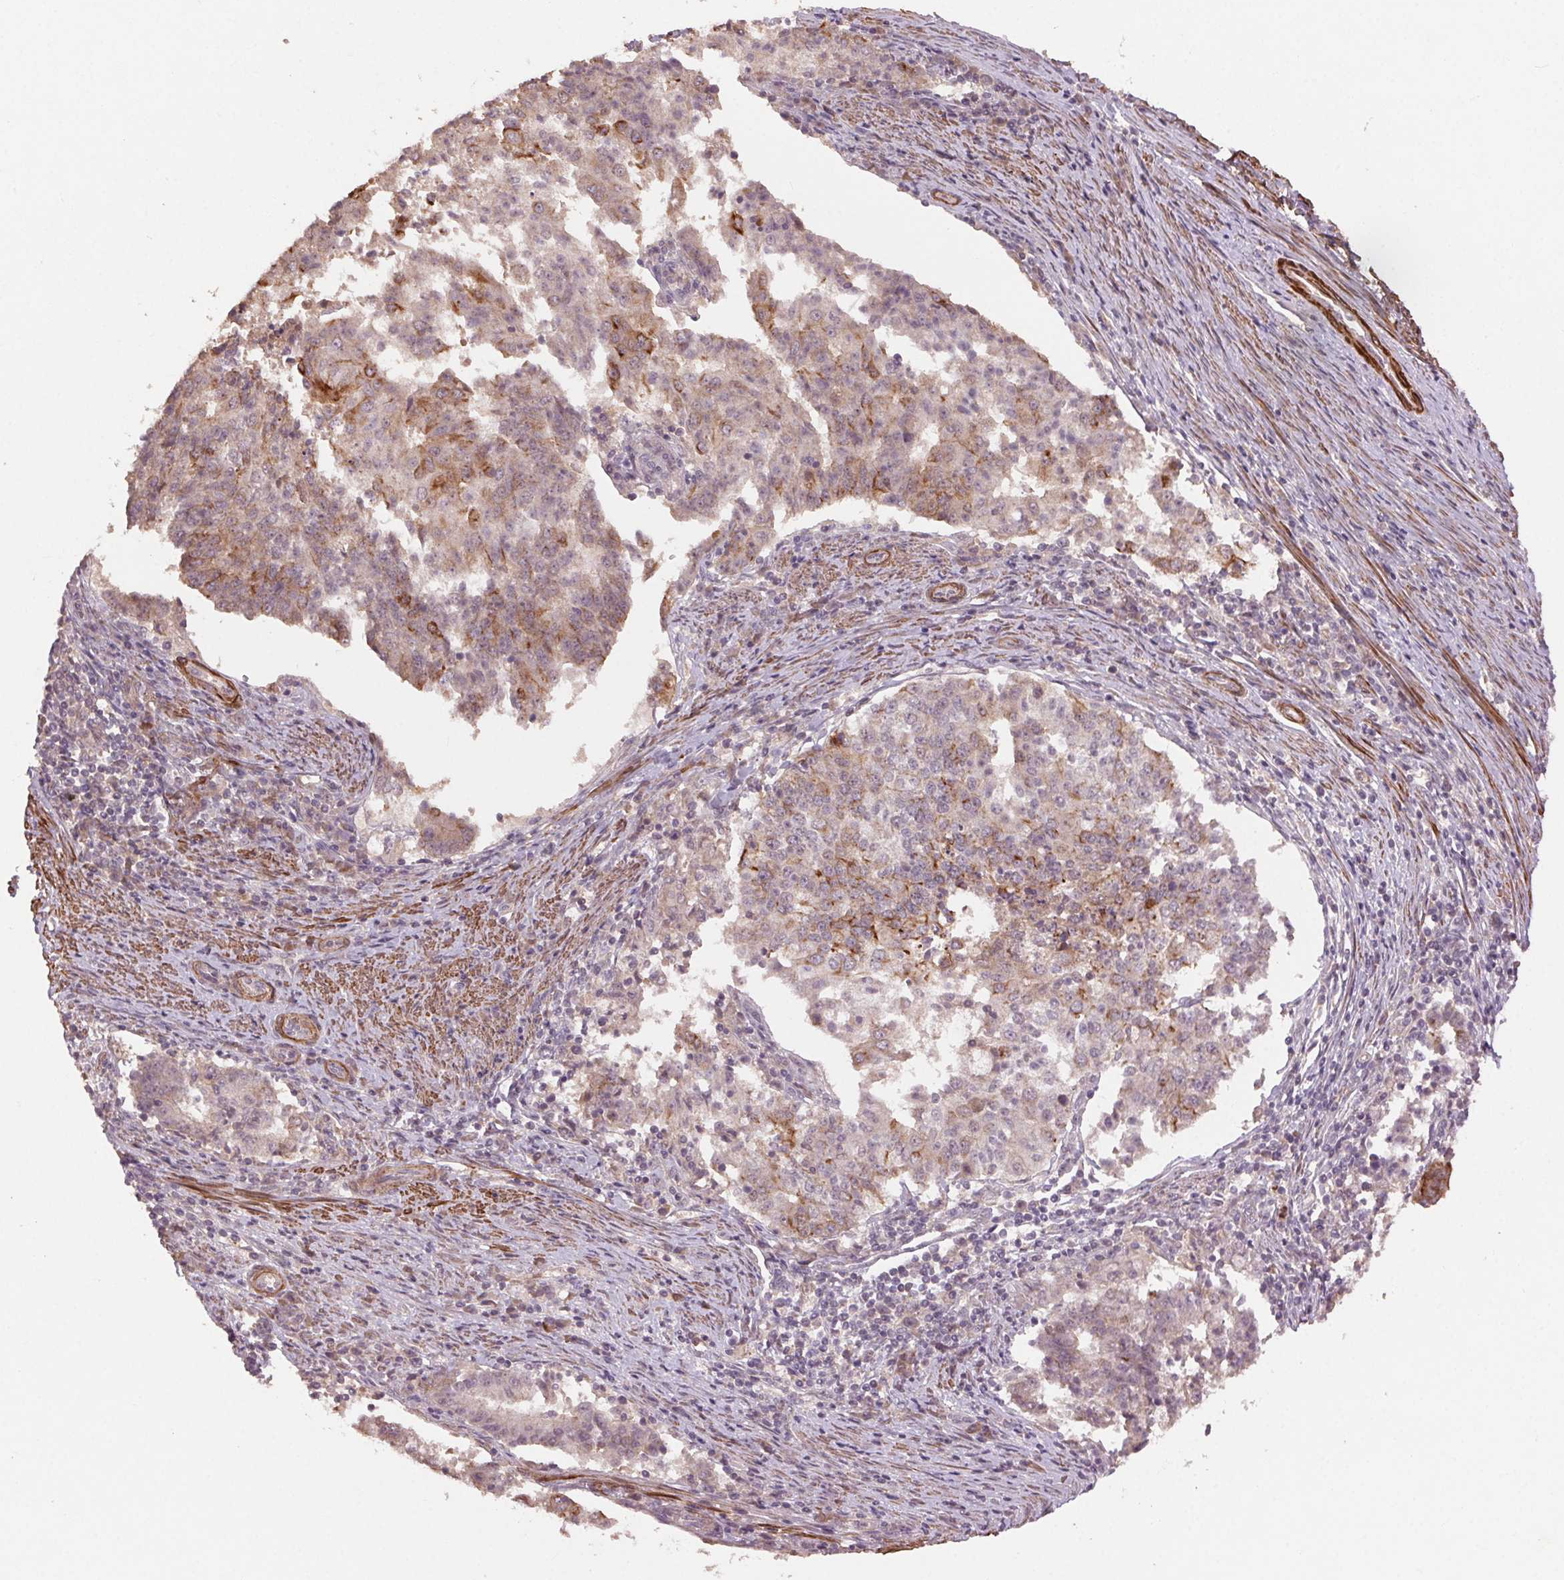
{"staining": {"intensity": "moderate", "quantity": "<25%", "location": "cytoplasmic/membranous"}, "tissue": "endometrial cancer", "cell_type": "Tumor cells", "image_type": "cancer", "snomed": [{"axis": "morphology", "description": "Adenocarcinoma, NOS"}, {"axis": "topography", "description": "Endometrium"}], "caption": "Tumor cells demonstrate low levels of moderate cytoplasmic/membranous expression in about <25% of cells in endometrial adenocarcinoma. The staining was performed using DAB to visualize the protein expression in brown, while the nuclei were stained in blue with hematoxylin (Magnification: 20x).", "gene": "SMLR1", "patient": {"sex": "female", "age": 82}}